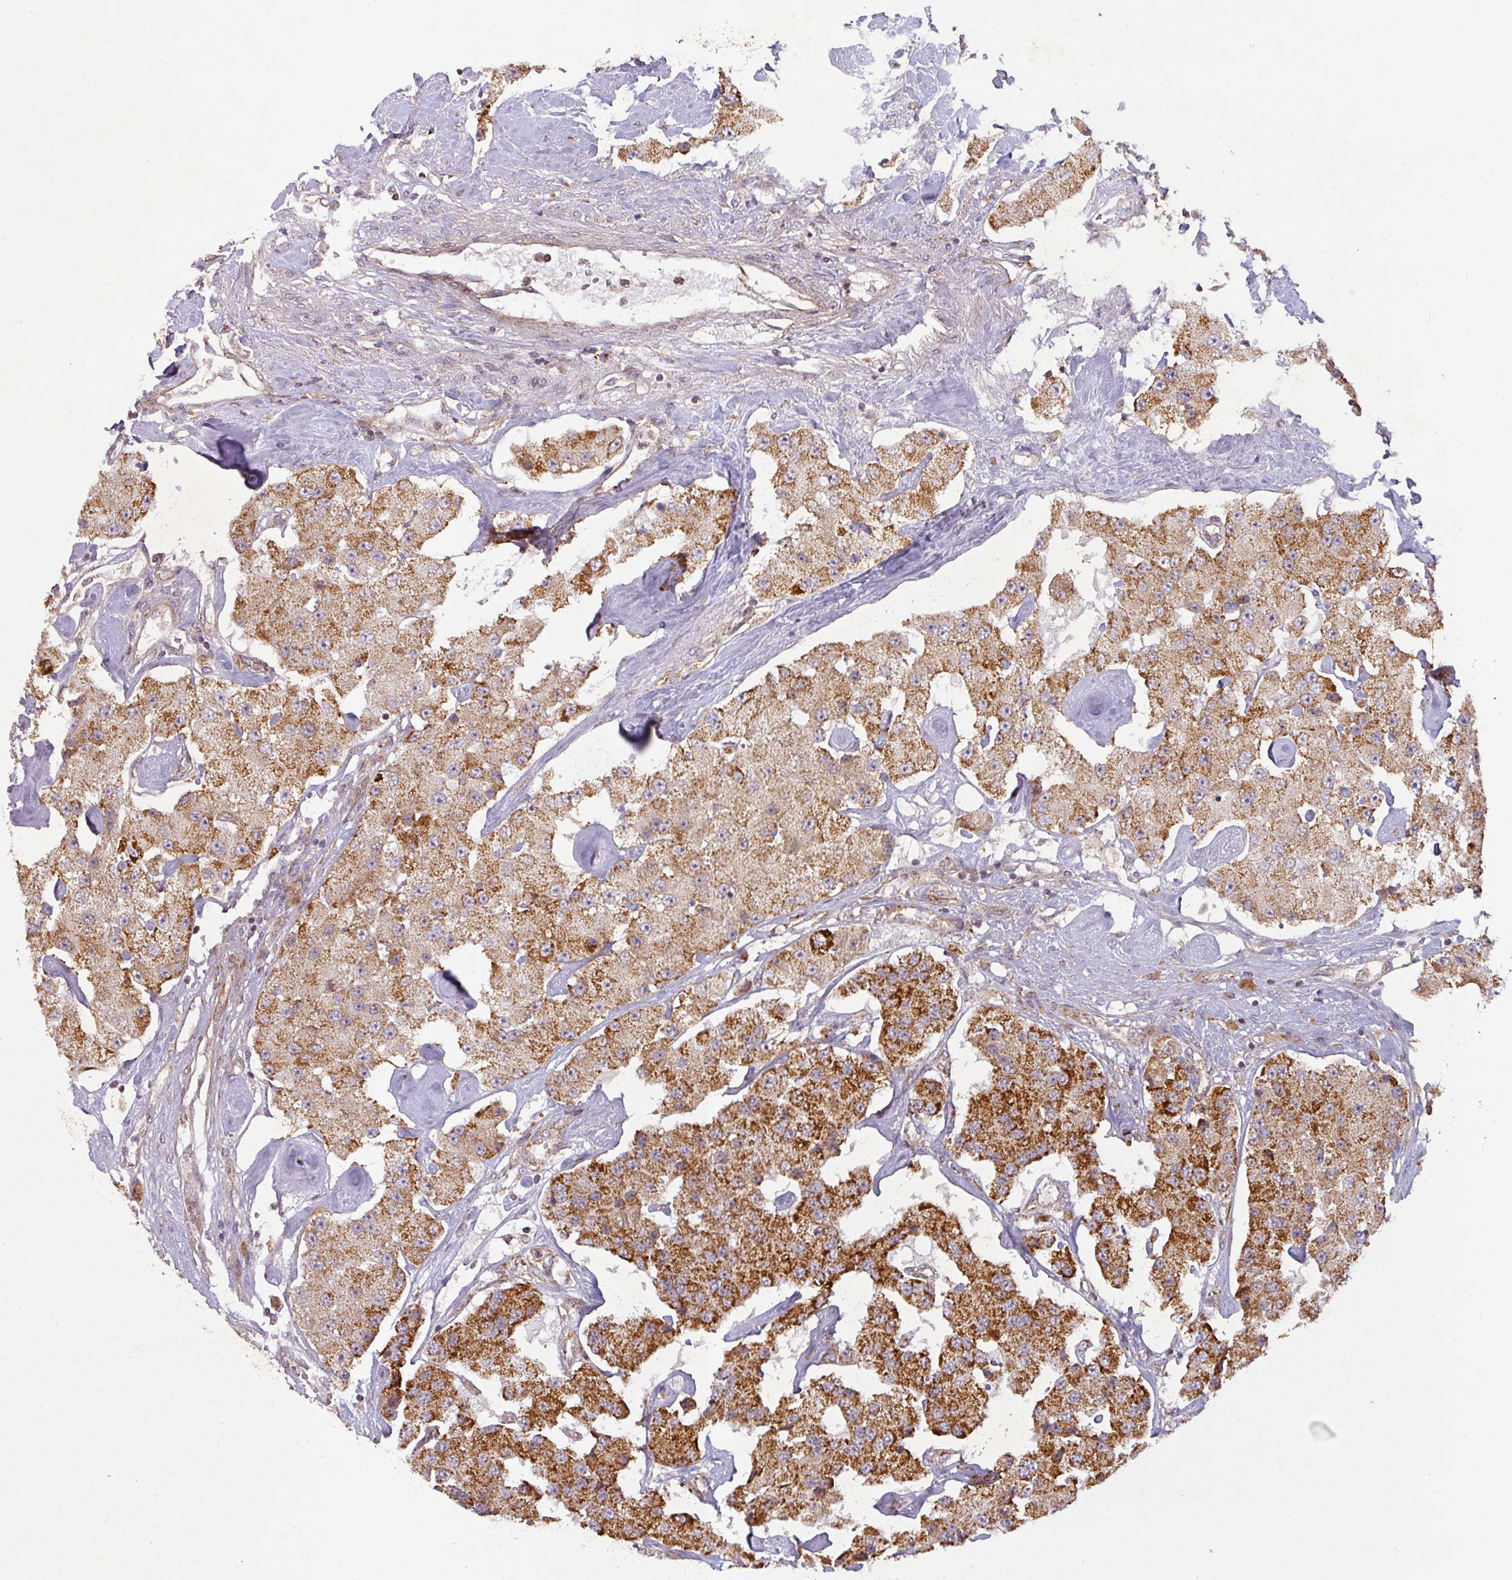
{"staining": {"intensity": "strong", "quantity": ">75%", "location": "cytoplasmic/membranous"}, "tissue": "carcinoid", "cell_type": "Tumor cells", "image_type": "cancer", "snomed": [{"axis": "morphology", "description": "Carcinoid, malignant, NOS"}, {"axis": "topography", "description": "Pancreas"}], "caption": "An image of carcinoid stained for a protein displays strong cytoplasmic/membranous brown staining in tumor cells.", "gene": "GPD2", "patient": {"sex": "male", "age": 41}}